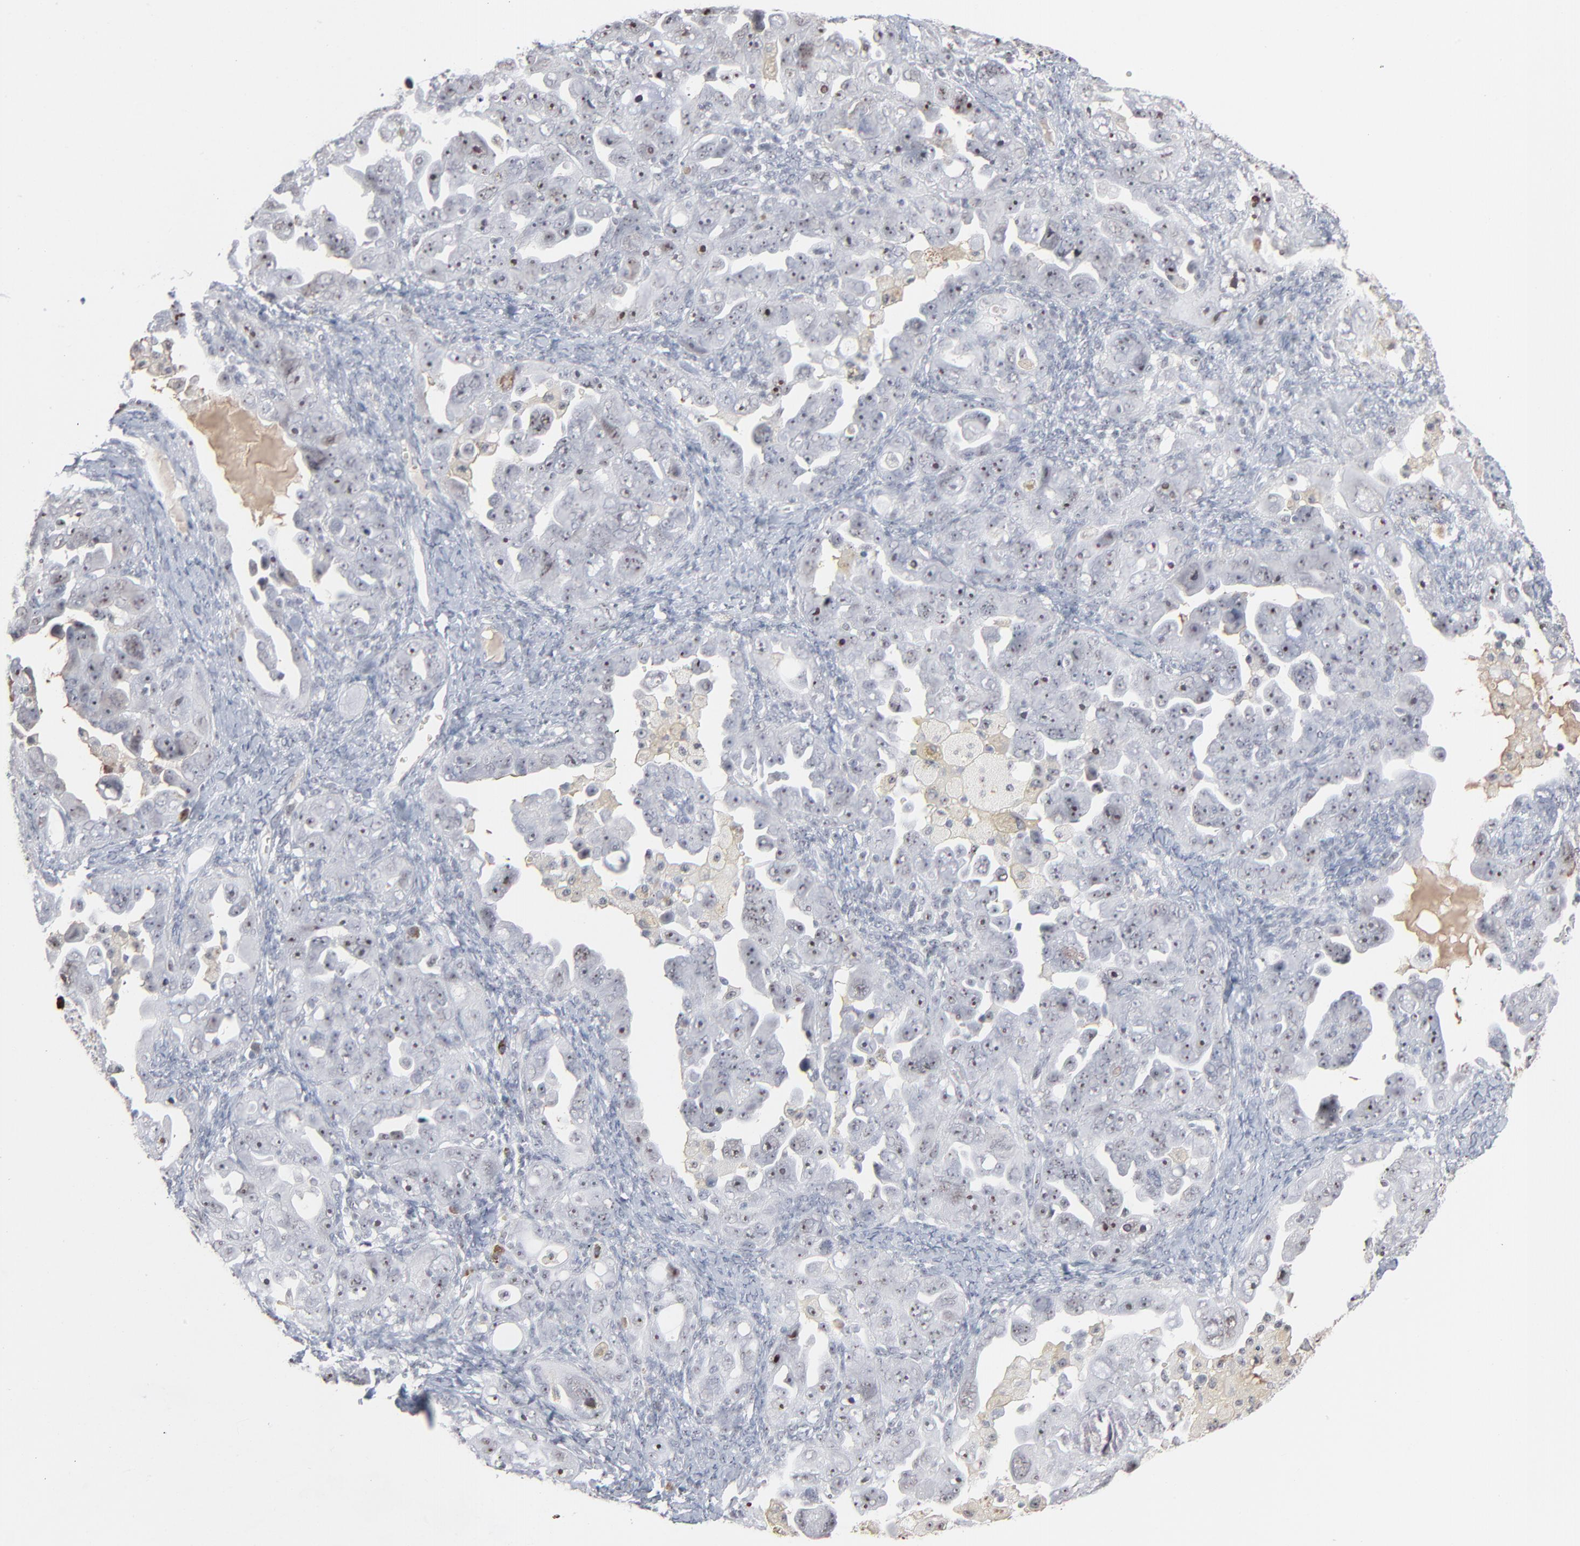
{"staining": {"intensity": "weak", "quantity": ">75%", "location": "nuclear"}, "tissue": "ovarian cancer", "cell_type": "Tumor cells", "image_type": "cancer", "snomed": [{"axis": "morphology", "description": "Cystadenocarcinoma, serous, NOS"}, {"axis": "topography", "description": "Ovary"}], "caption": "The photomicrograph shows staining of ovarian cancer, revealing weak nuclear protein positivity (brown color) within tumor cells.", "gene": "MPHOSPH6", "patient": {"sex": "female", "age": 66}}